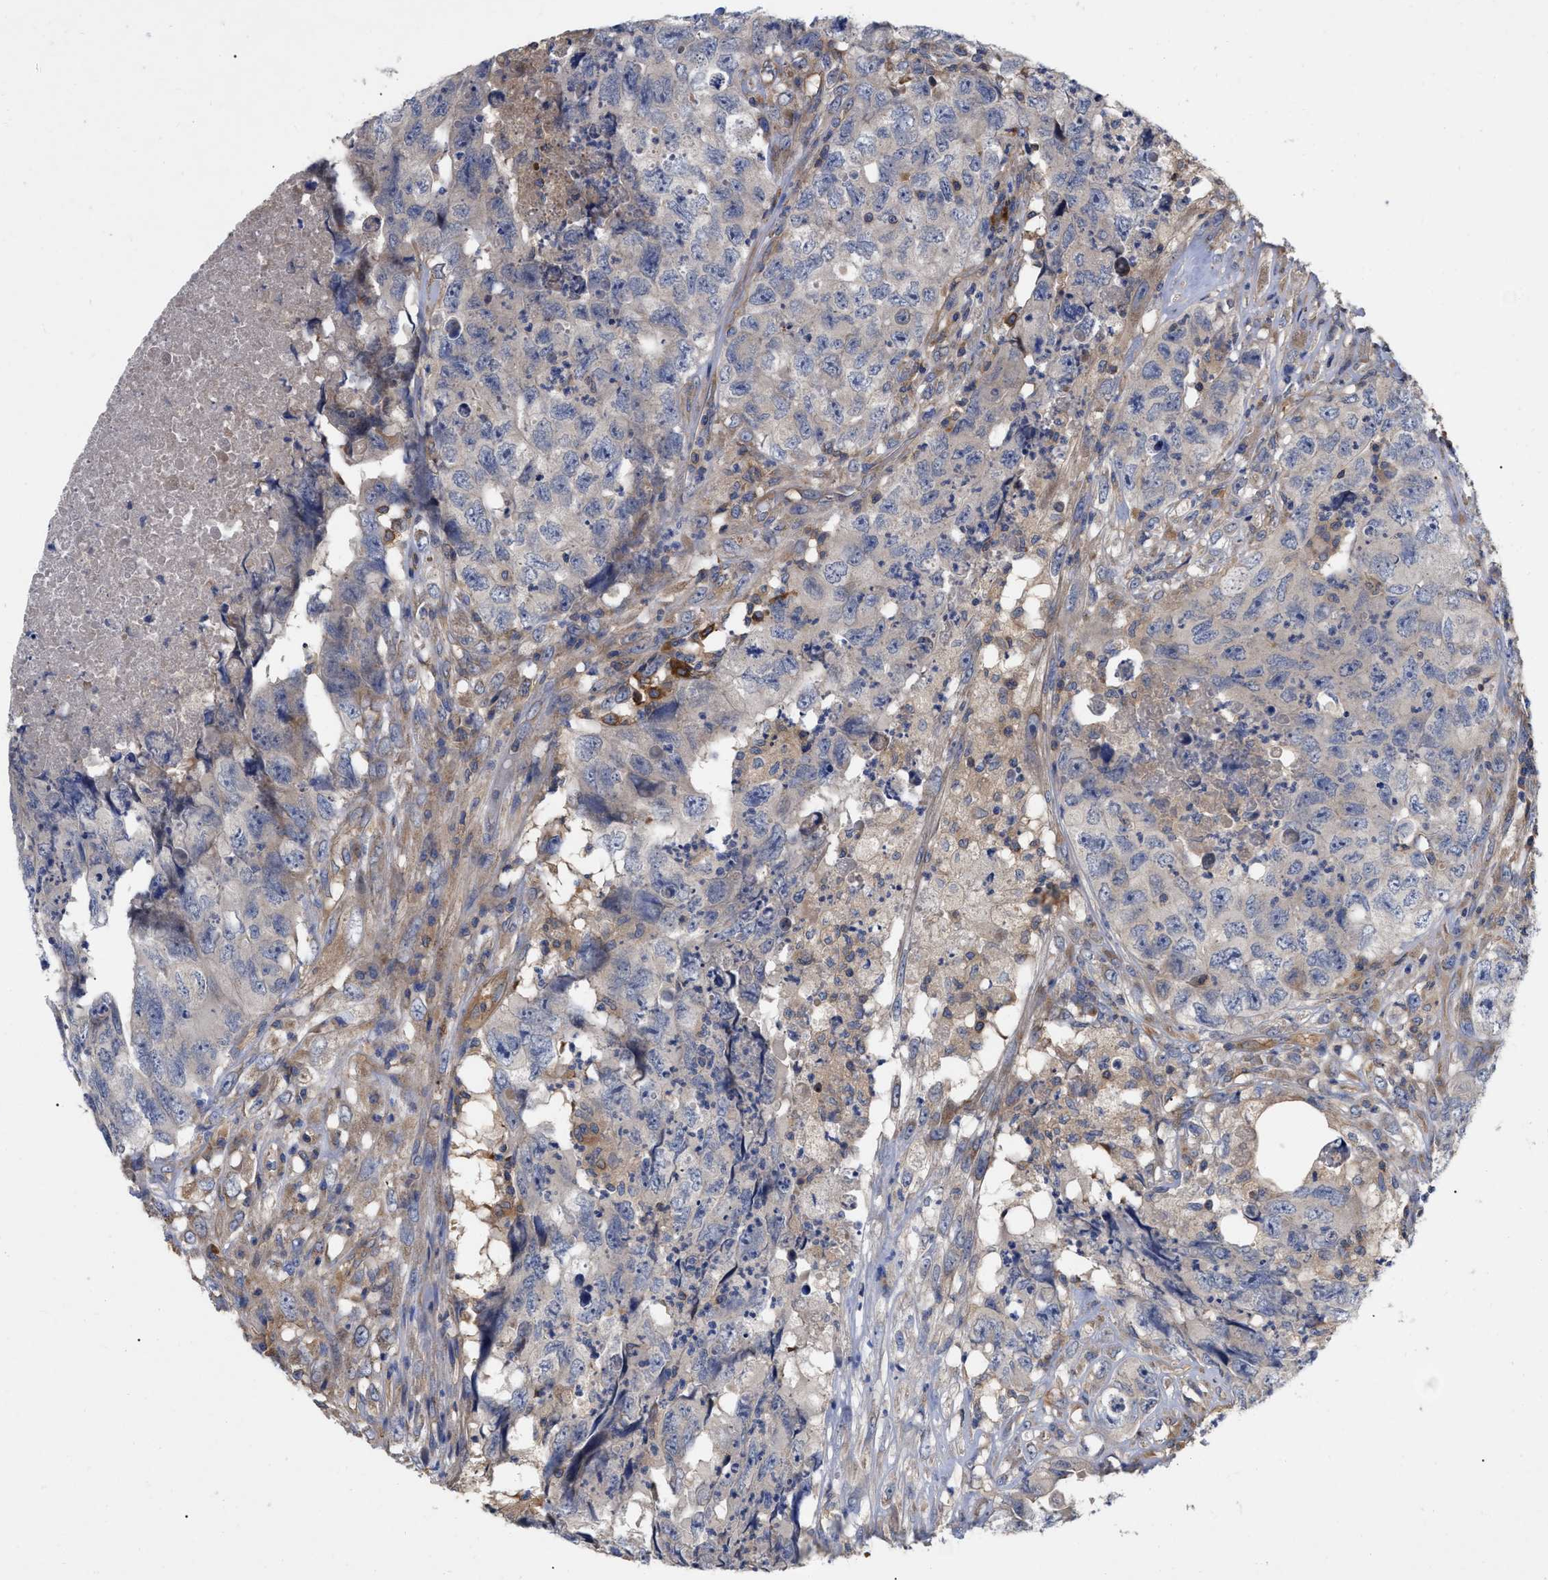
{"staining": {"intensity": "negative", "quantity": "none", "location": "none"}, "tissue": "testis cancer", "cell_type": "Tumor cells", "image_type": "cancer", "snomed": [{"axis": "morphology", "description": "Carcinoma, Embryonal, NOS"}, {"axis": "topography", "description": "Testis"}], "caption": "Protein analysis of testis cancer (embryonal carcinoma) reveals no significant expression in tumor cells.", "gene": "RAP1GDS1", "patient": {"sex": "male", "age": 32}}